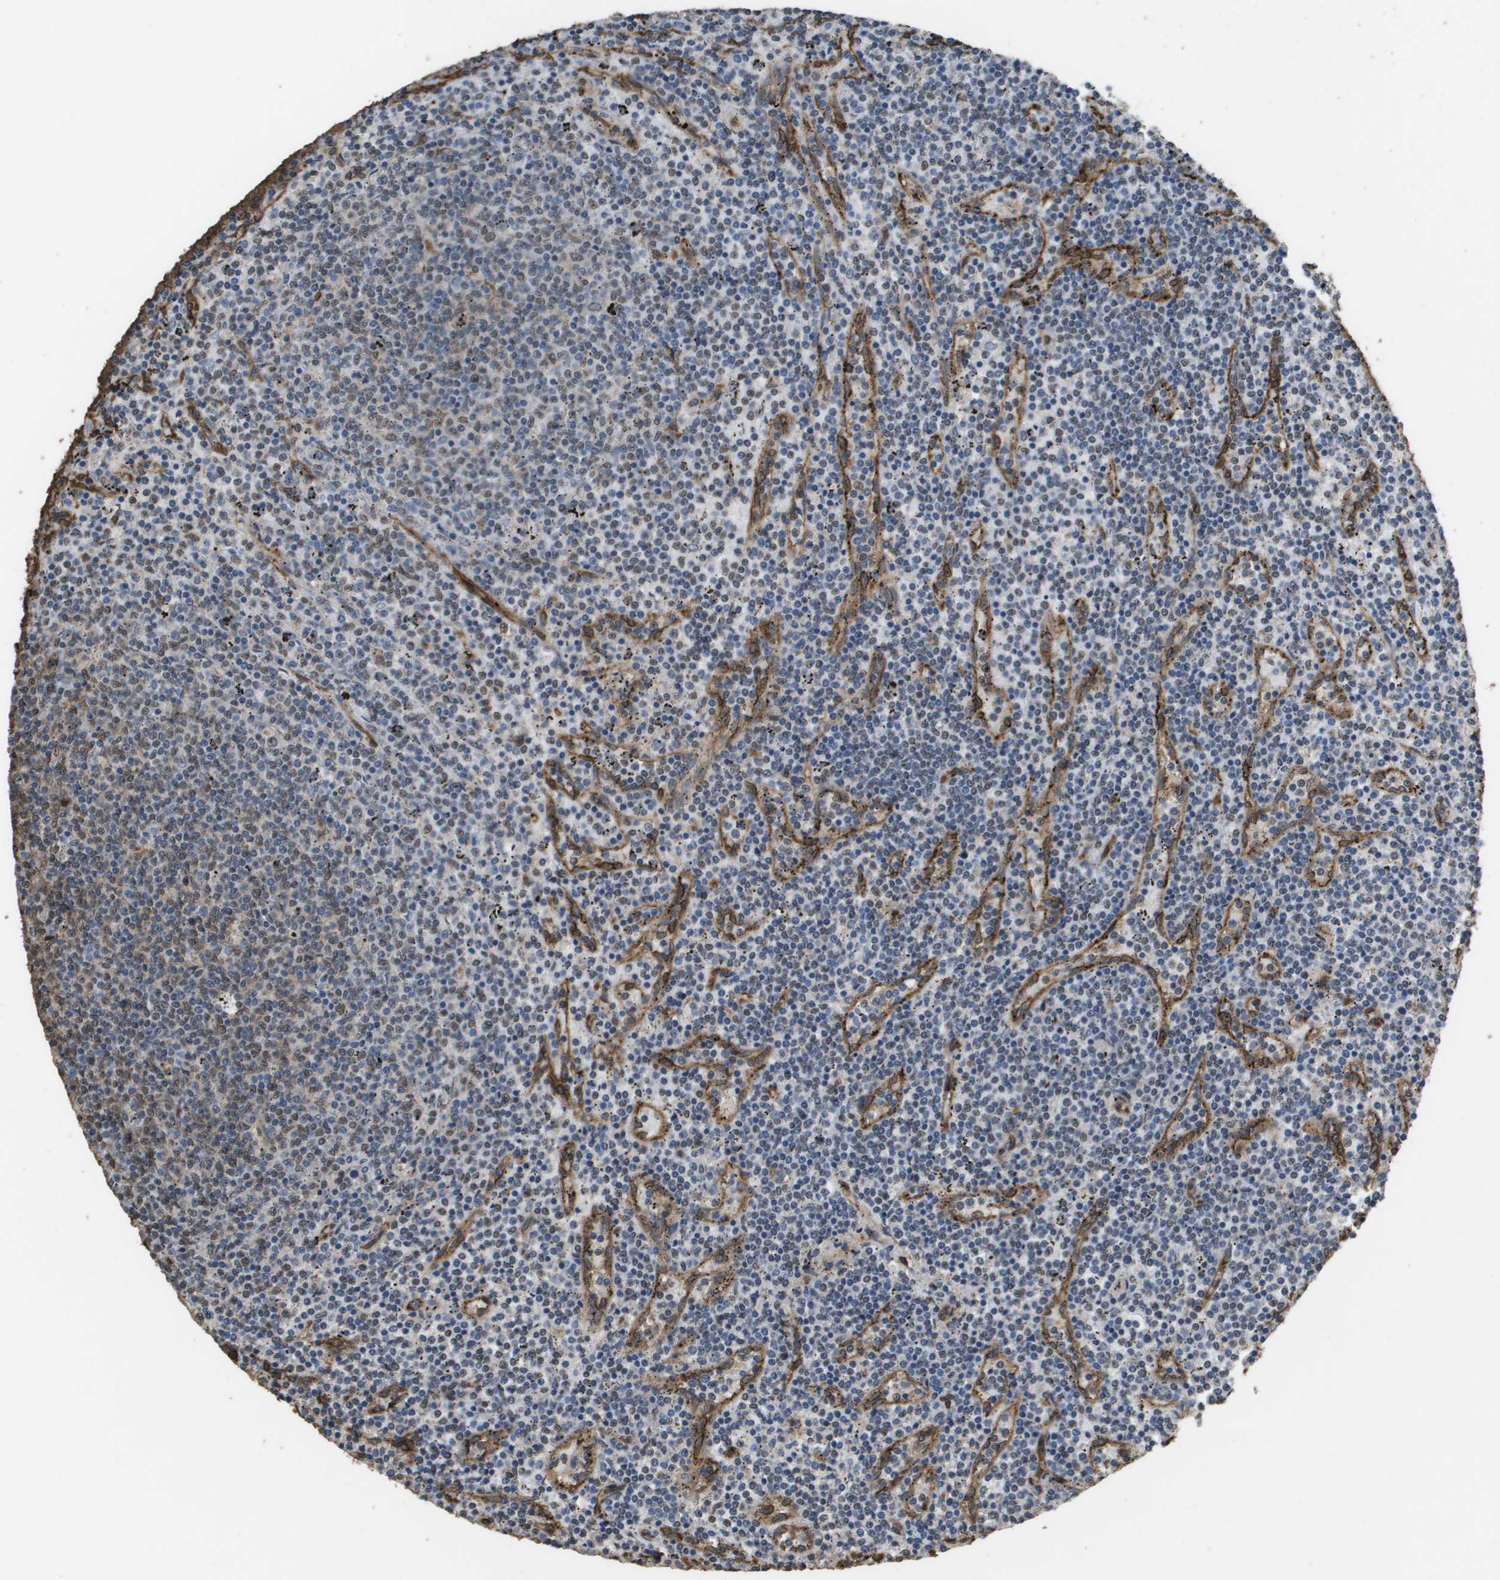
{"staining": {"intensity": "weak", "quantity": "25%-75%", "location": "nuclear"}, "tissue": "lymphoma", "cell_type": "Tumor cells", "image_type": "cancer", "snomed": [{"axis": "morphology", "description": "Malignant lymphoma, non-Hodgkin's type, Low grade"}, {"axis": "topography", "description": "Spleen"}], "caption": "Immunohistochemistry image of neoplastic tissue: human lymphoma stained using immunohistochemistry reveals low levels of weak protein expression localized specifically in the nuclear of tumor cells, appearing as a nuclear brown color.", "gene": "AAMP", "patient": {"sex": "female", "age": 50}}